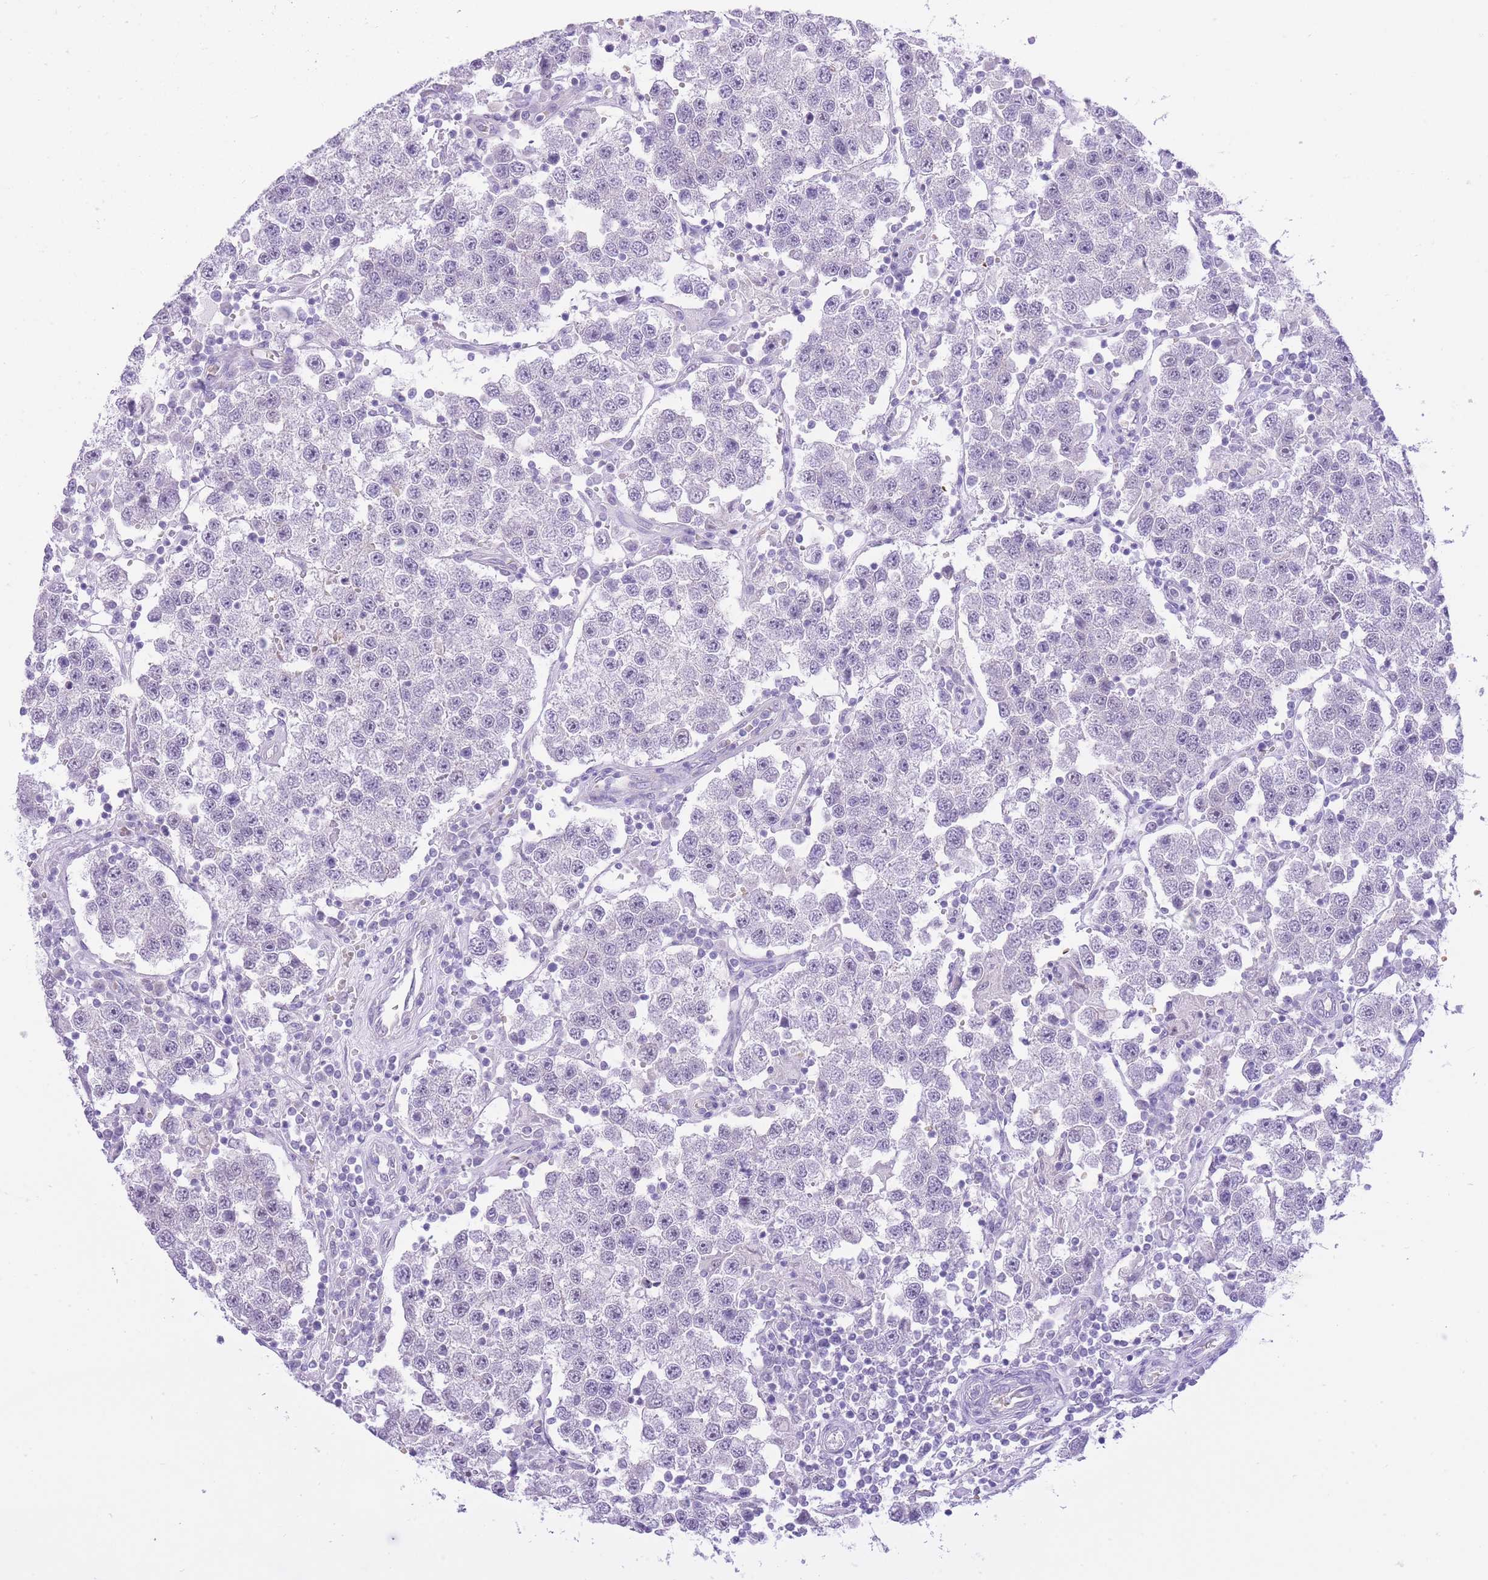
{"staining": {"intensity": "weak", "quantity": "<25%", "location": "nuclear"}, "tissue": "testis cancer", "cell_type": "Tumor cells", "image_type": "cancer", "snomed": [{"axis": "morphology", "description": "Seminoma, NOS"}, {"axis": "topography", "description": "Testis"}], "caption": "High power microscopy micrograph of an immunohistochemistry (IHC) histopathology image of seminoma (testis), revealing no significant positivity in tumor cells.", "gene": "MEIOSIN", "patient": {"sex": "male", "age": 37}}